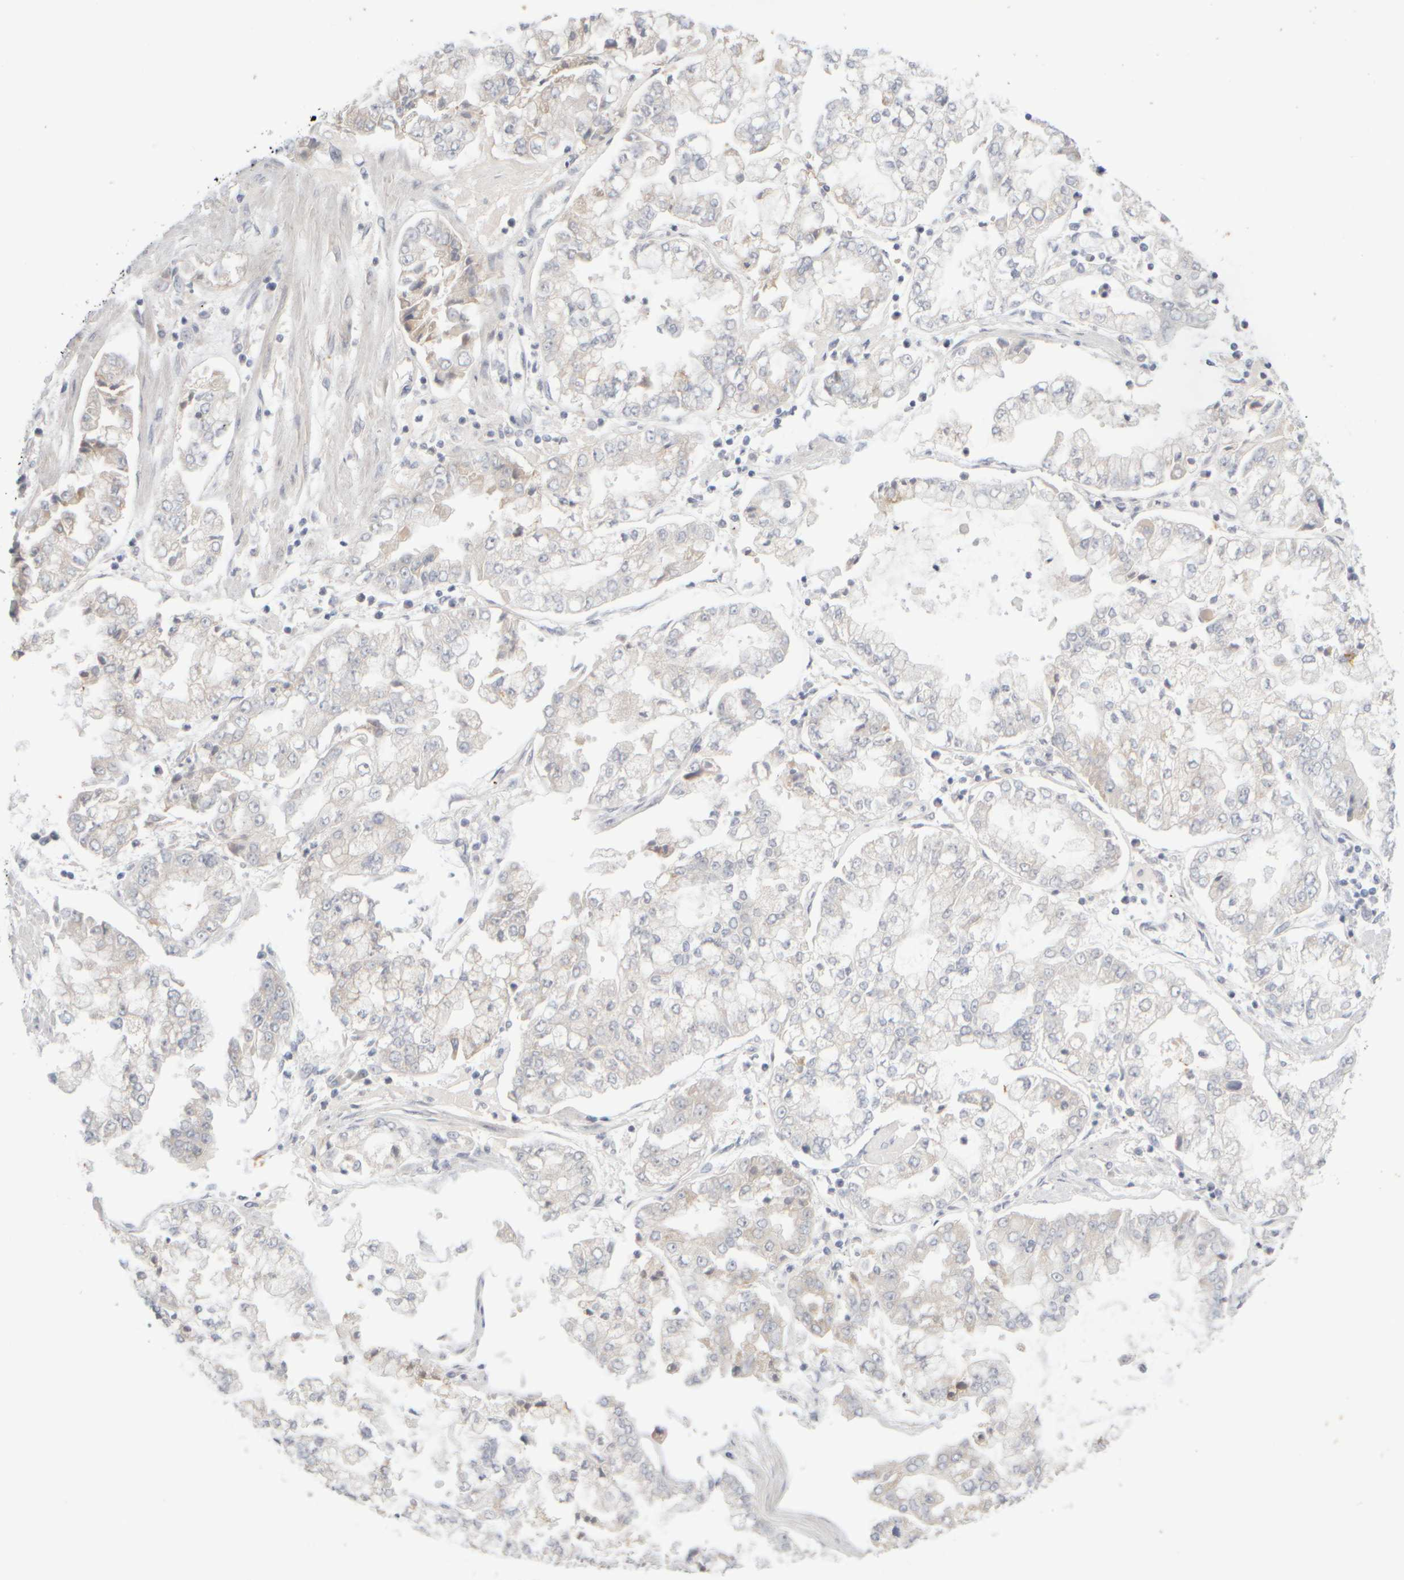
{"staining": {"intensity": "negative", "quantity": "none", "location": "none"}, "tissue": "stomach cancer", "cell_type": "Tumor cells", "image_type": "cancer", "snomed": [{"axis": "morphology", "description": "Adenocarcinoma, NOS"}, {"axis": "topography", "description": "Stomach"}], "caption": "Human stomach cancer stained for a protein using IHC exhibits no expression in tumor cells.", "gene": "GOPC", "patient": {"sex": "male", "age": 76}}